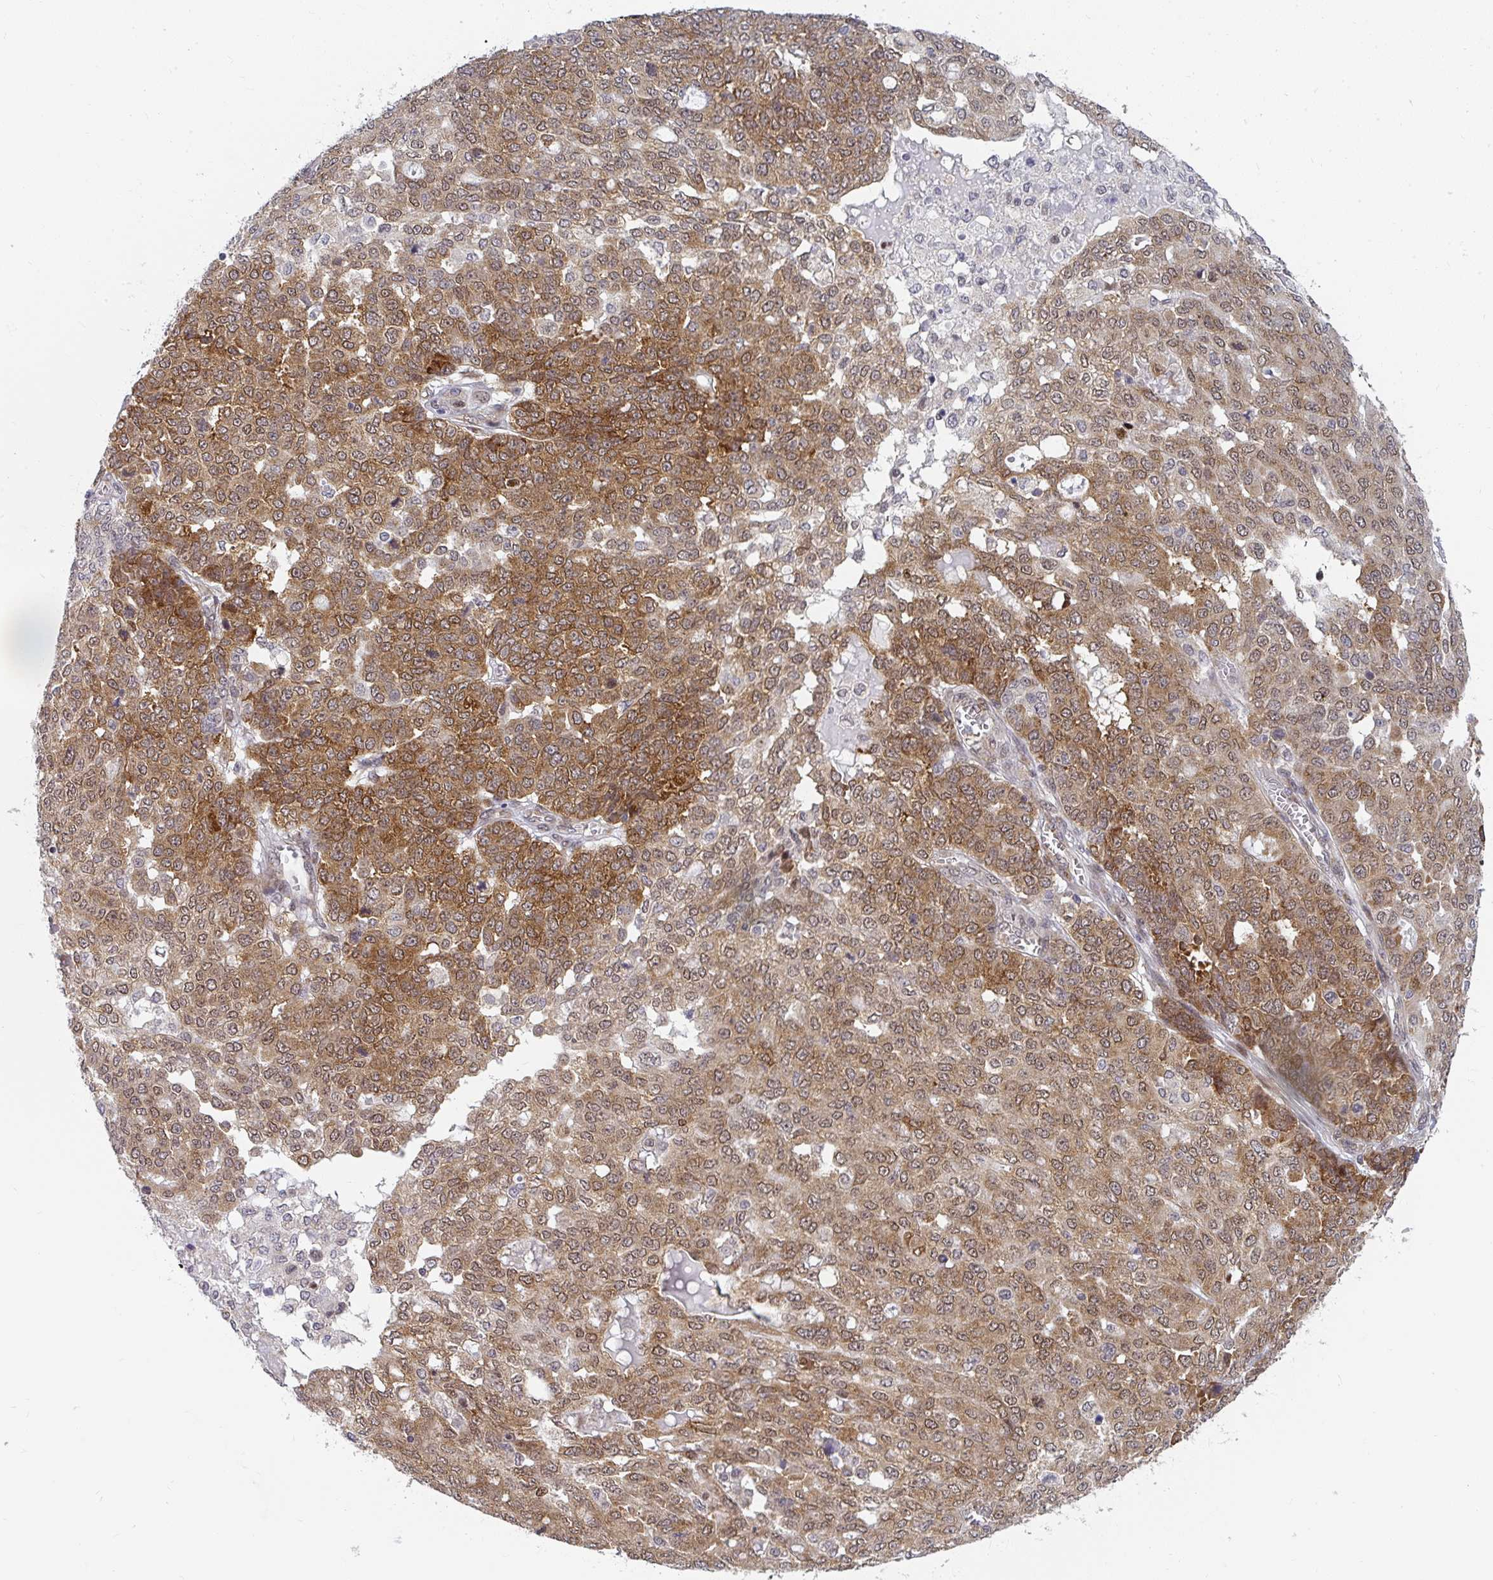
{"staining": {"intensity": "moderate", "quantity": ">75%", "location": "cytoplasmic/membranous,nuclear"}, "tissue": "ovarian cancer", "cell_type": "Tumor cells", "image_type": "cancer", "snomed": [{"axis": "morphology", "description": "Cystadenocarcinoma, serous, NOS"}, {"axis": "topography", "description": "Soft tissue"}, {"axis": "topography", "description": "Ovary"}], "caption": "Protein staining of serous cystadenocarcinoma (ovarian) tissue displays moderate cytoplasmic/membranous and nuclear staining in about >75% of tumor cells. (IHC, brightfield microscopy, high magnification).", "gene": "SYNCRIP", "patient": {"sex": "female", "age": 57}}